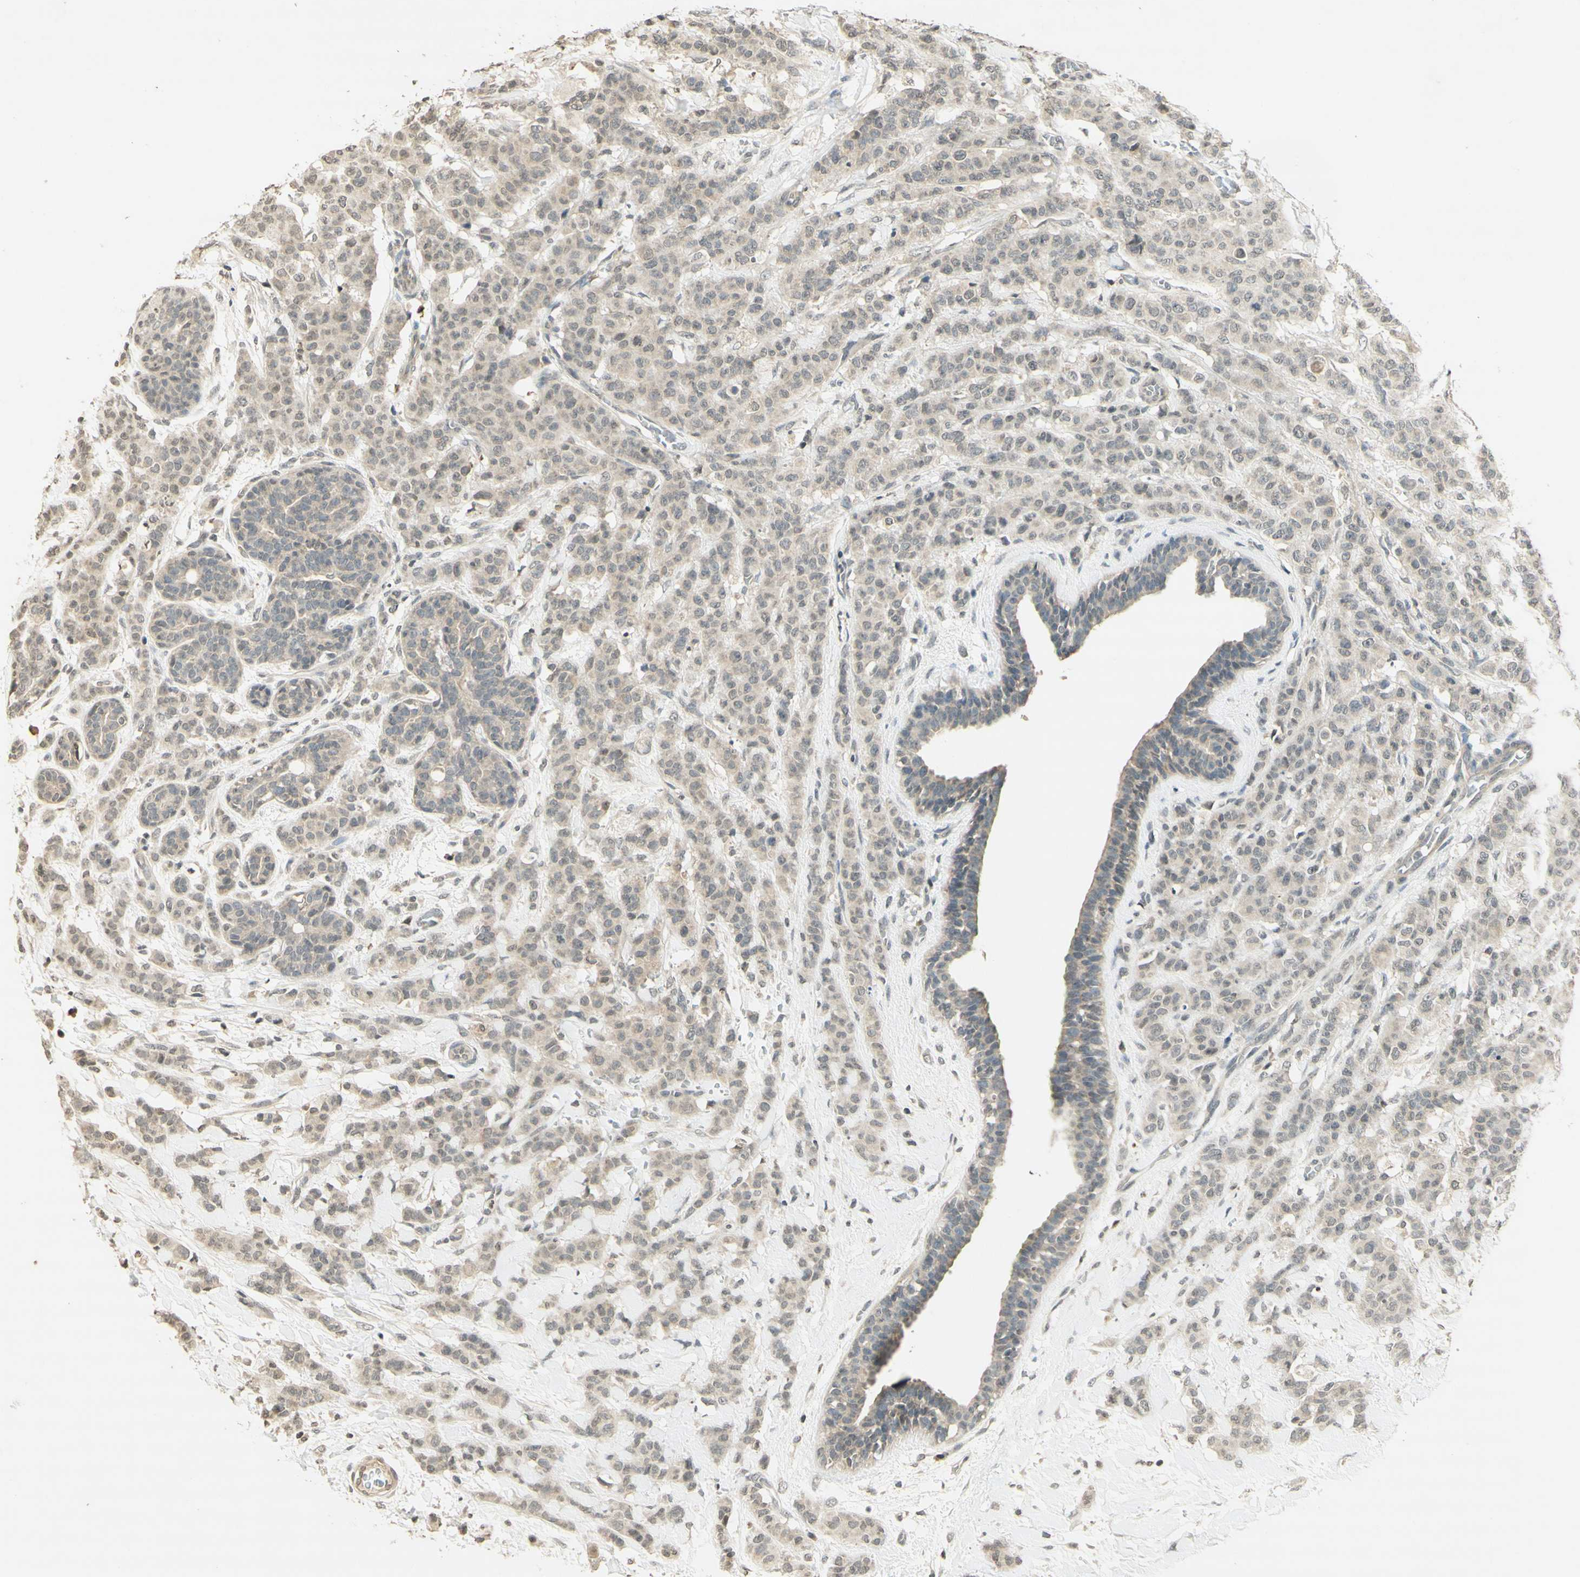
{"staining": {"intensity": "weak", "quantity": ">75%", "location": "cytoplasmic/membranous"}, "tissue": "breast cancer", "cell_type": "Tumor cells", "image_type": "cancer", "snomed": [{"axis": "morphology", "description": "Normal tissue, NOS"}, {"axis": "morphology", "description": "Duct carcinoma"}, {"axis": "topography", "description": "Breast"}], "caption": "IHC of breast cancer reveals low levels of weak cytoplasmic/membranous positivity in approximately >75% of tumor cells.", "gene": "GLI1", "patient": {"sex": "female", "age": 40}}